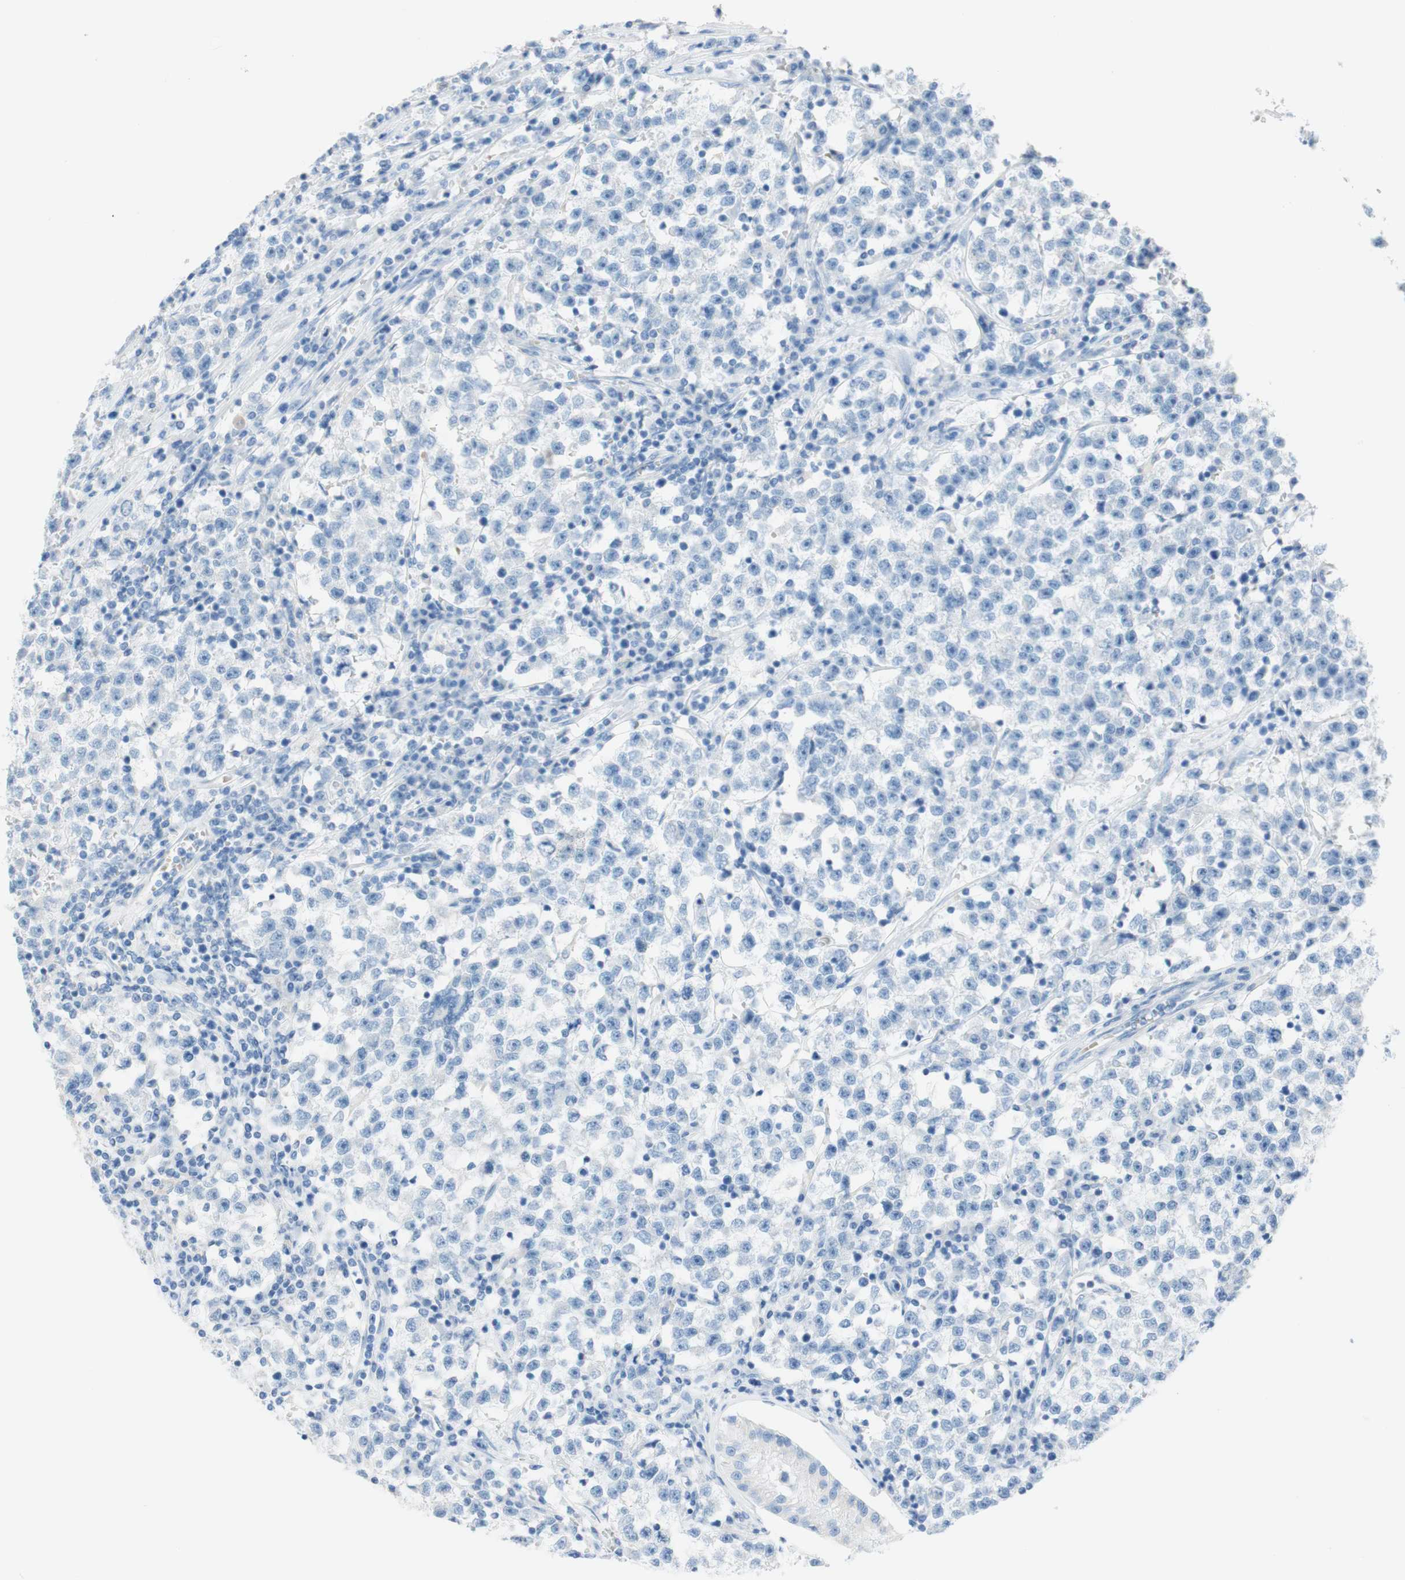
{"staining": {"intensity": "negative", "quantity": "none", "location": "none"}, "tissue": "testis cancer", "cell_type": "Tumor cells", "image_type": "cancer", "snomed": [{"axis": "morphology", "description": "Seminoma, NOS"}, {"axis": "topography", "description": "Testis"}], "caption": "Human seminoma (testis) stained for a protein using IHC displays no positivity in tumor cells.", "gene": "CEACAM1", "patient": {"sex": "male", "age": 22}}